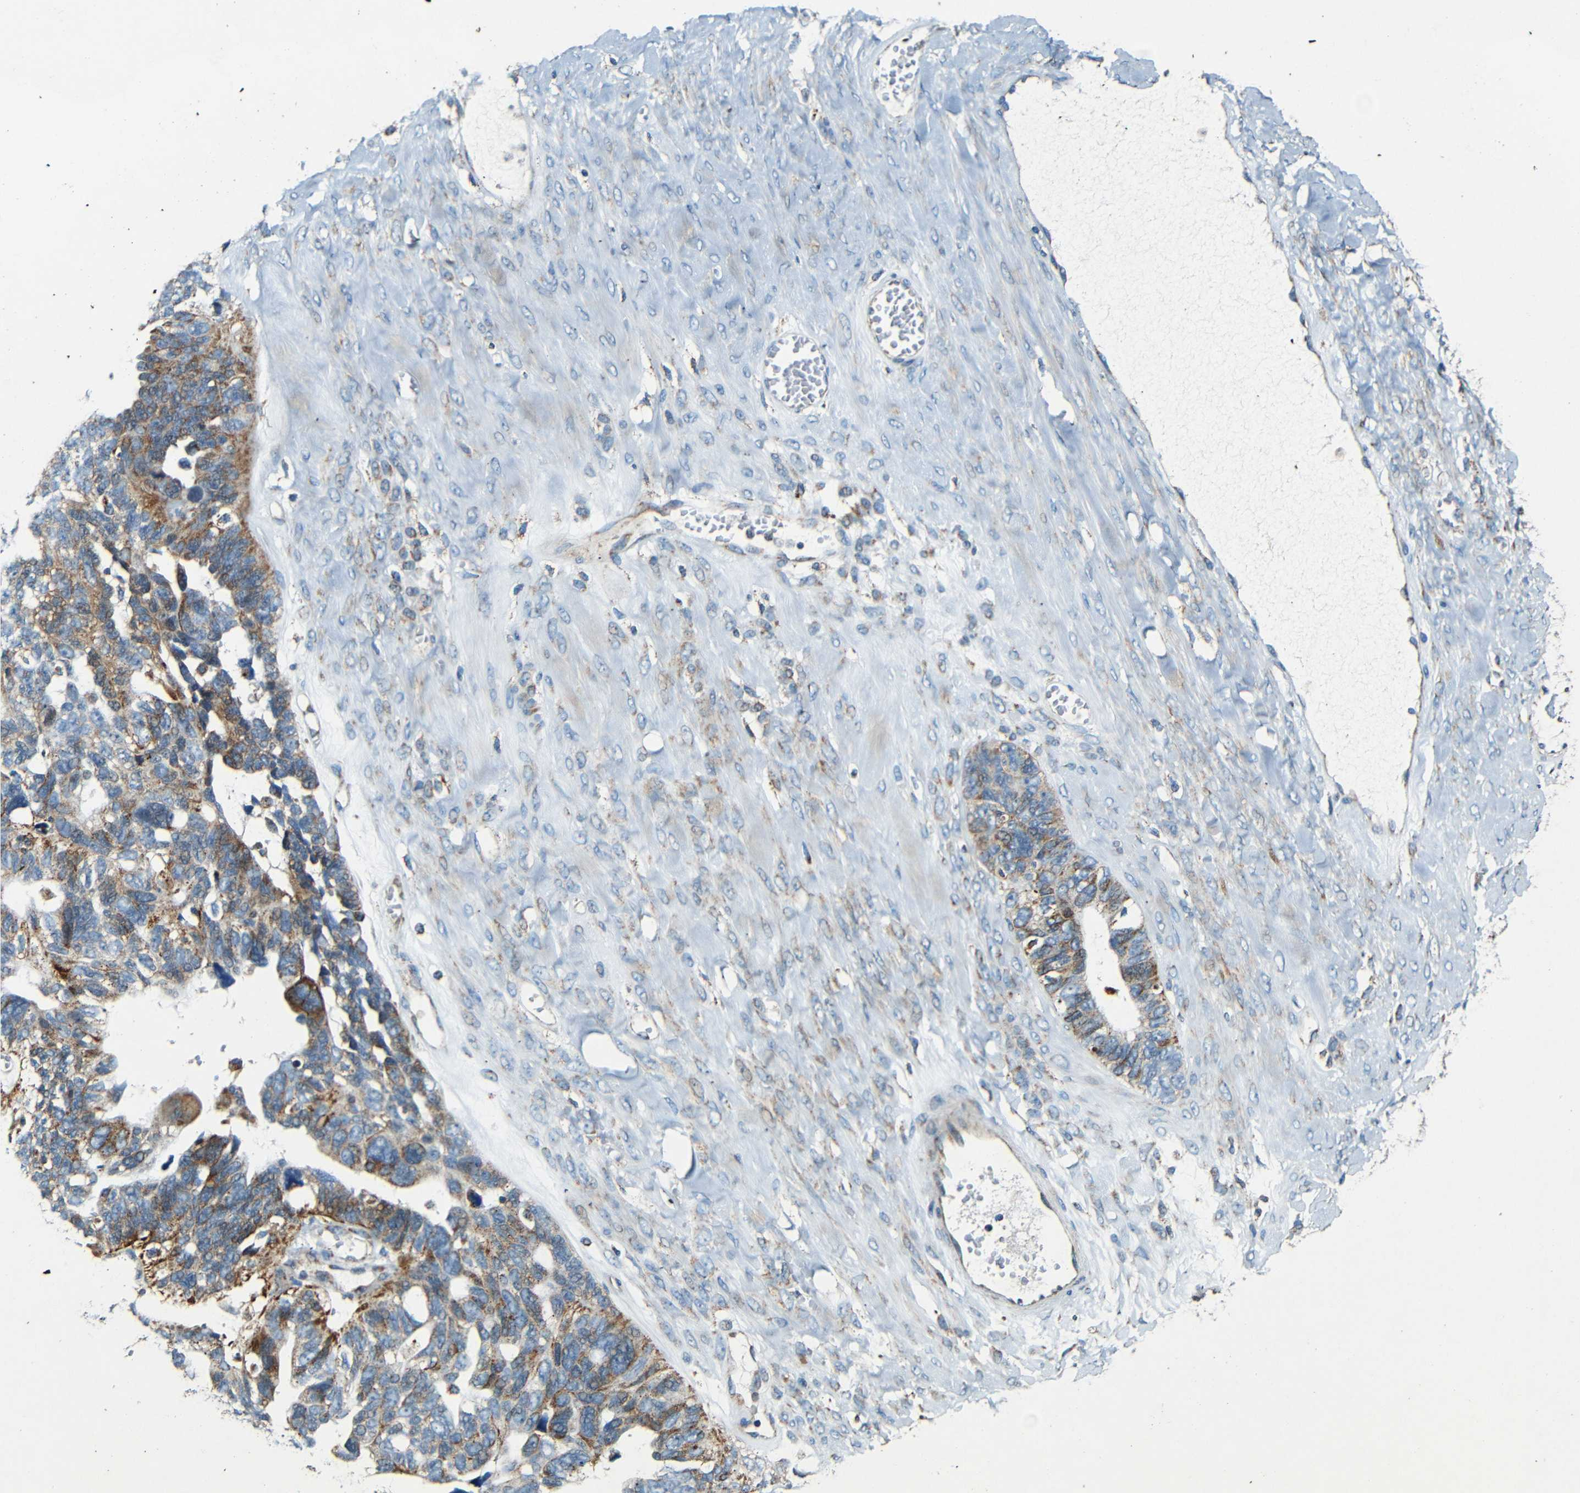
{"staining": {"intensity": "moderate", "quantity": "25%-75%", "location": "cytoplasmic/membranous"}, "tissue": "ovarian cancer", "cell_type": "Tumor cells", "image_type": "cancer", "snomed": [{"axis": "morphology", "description": "Cystadenocarcinoma, serous, NOS"}, {"axis": "topography", "description": "Ovary"}], "caption": "Brown immunohistochemical staining in human ovarian cancer (serous cystadenocarcinoma) reveals moderate cytoplasmic/membranous positivity in about 25%-75% of tumor cells. Using DAB (brown) and hematoxylin (blue) stains, captured at high magnification using brightfield microscopy.", "gene": "WSCD2", "patient": {"sex": "female", "age": 79}}